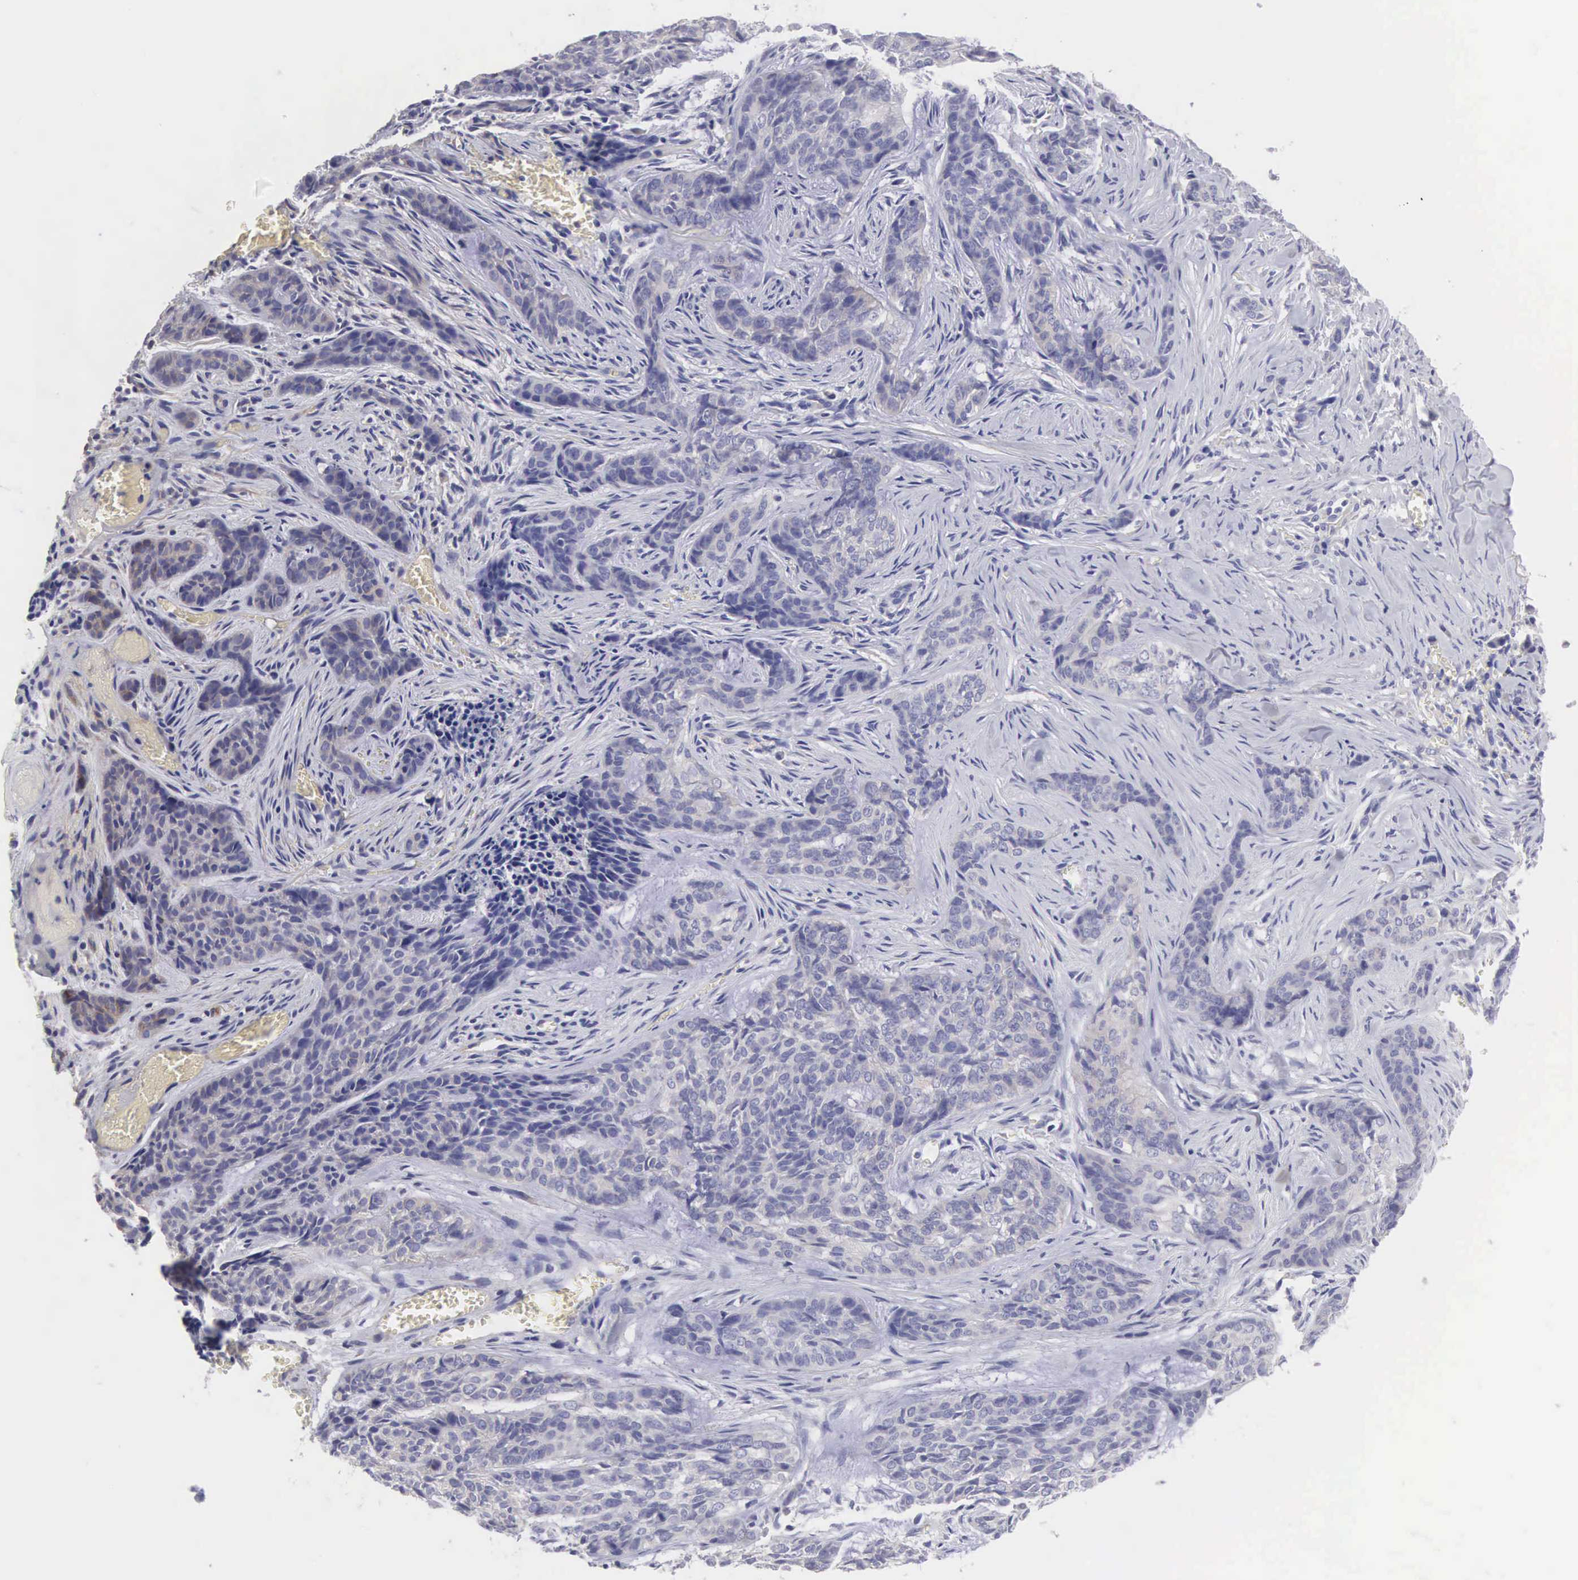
{"staining": {"intensity": "negative", "quantity": "none", "location": "none"}, "tissue": "skin cancer", "cell_type": "Tumor cells", "image_type": "cancer", "snomed": [{"axis": "morphology", "description": "Normal tissue, NOS"}, {"axis": "morphology", "description": "Basal cell carcinoma"}, {"axis": "topography", "description": "Skin"}], "caption": "Immunohistochemistry micrograph of neoplastic tissue: skin cancer (basal cell carcinoma) stained with DAB (3,3'-diaminobenzidine) exhibits no significant protein positivity in tumor cells. The staining was performed using DAB to visualize the protein expression in brown, while the nuclei were stained in blue with hematoxylin (Magnification: 20x).", "gene": "SLITRK4", "patient": {"sex": "female", "age": 65}}